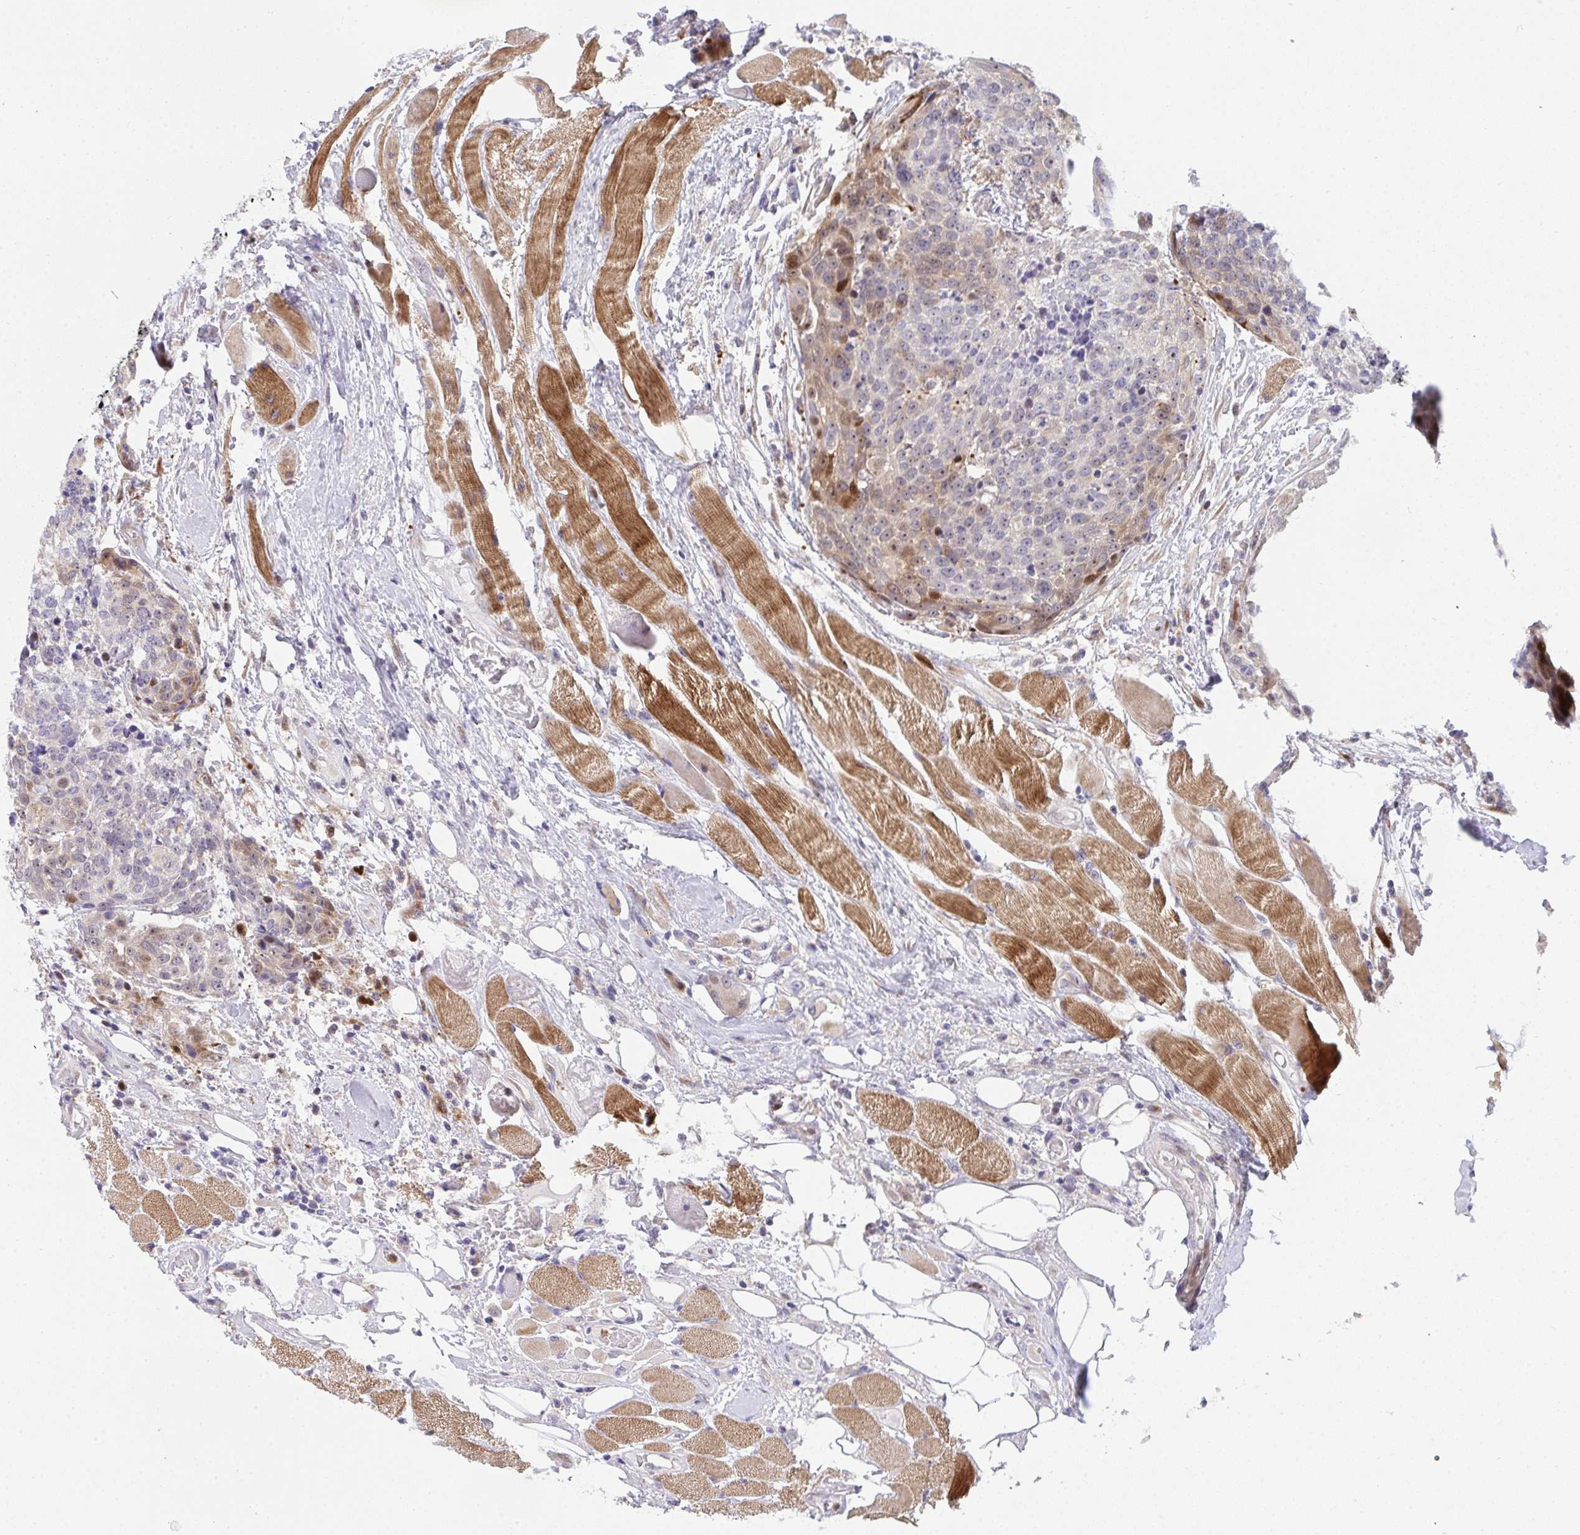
{"staining": {"intensity": "moderate", "quantity": "<25%", "location": "nuclear"}, "tissue": "head and neck cancer", "cell_type": "Tumor cells", "image_type": "cancer", "snomed": [{"axis": "morphology", "description": "Squamous cell carcinoma, NOS"}, {"axis": "topography", "description": "Oral tissue"}, {"axis": "topography", "description": "Head-Neck"}], "caption": "Head and neck squamous cell carcinoma was stained to show a protein in brown. There is low levels of moderate nuclear staining in about <25% of tumor cells.", "gene": "ZNF554", "patient": {"sex": "male", "age": 64}}